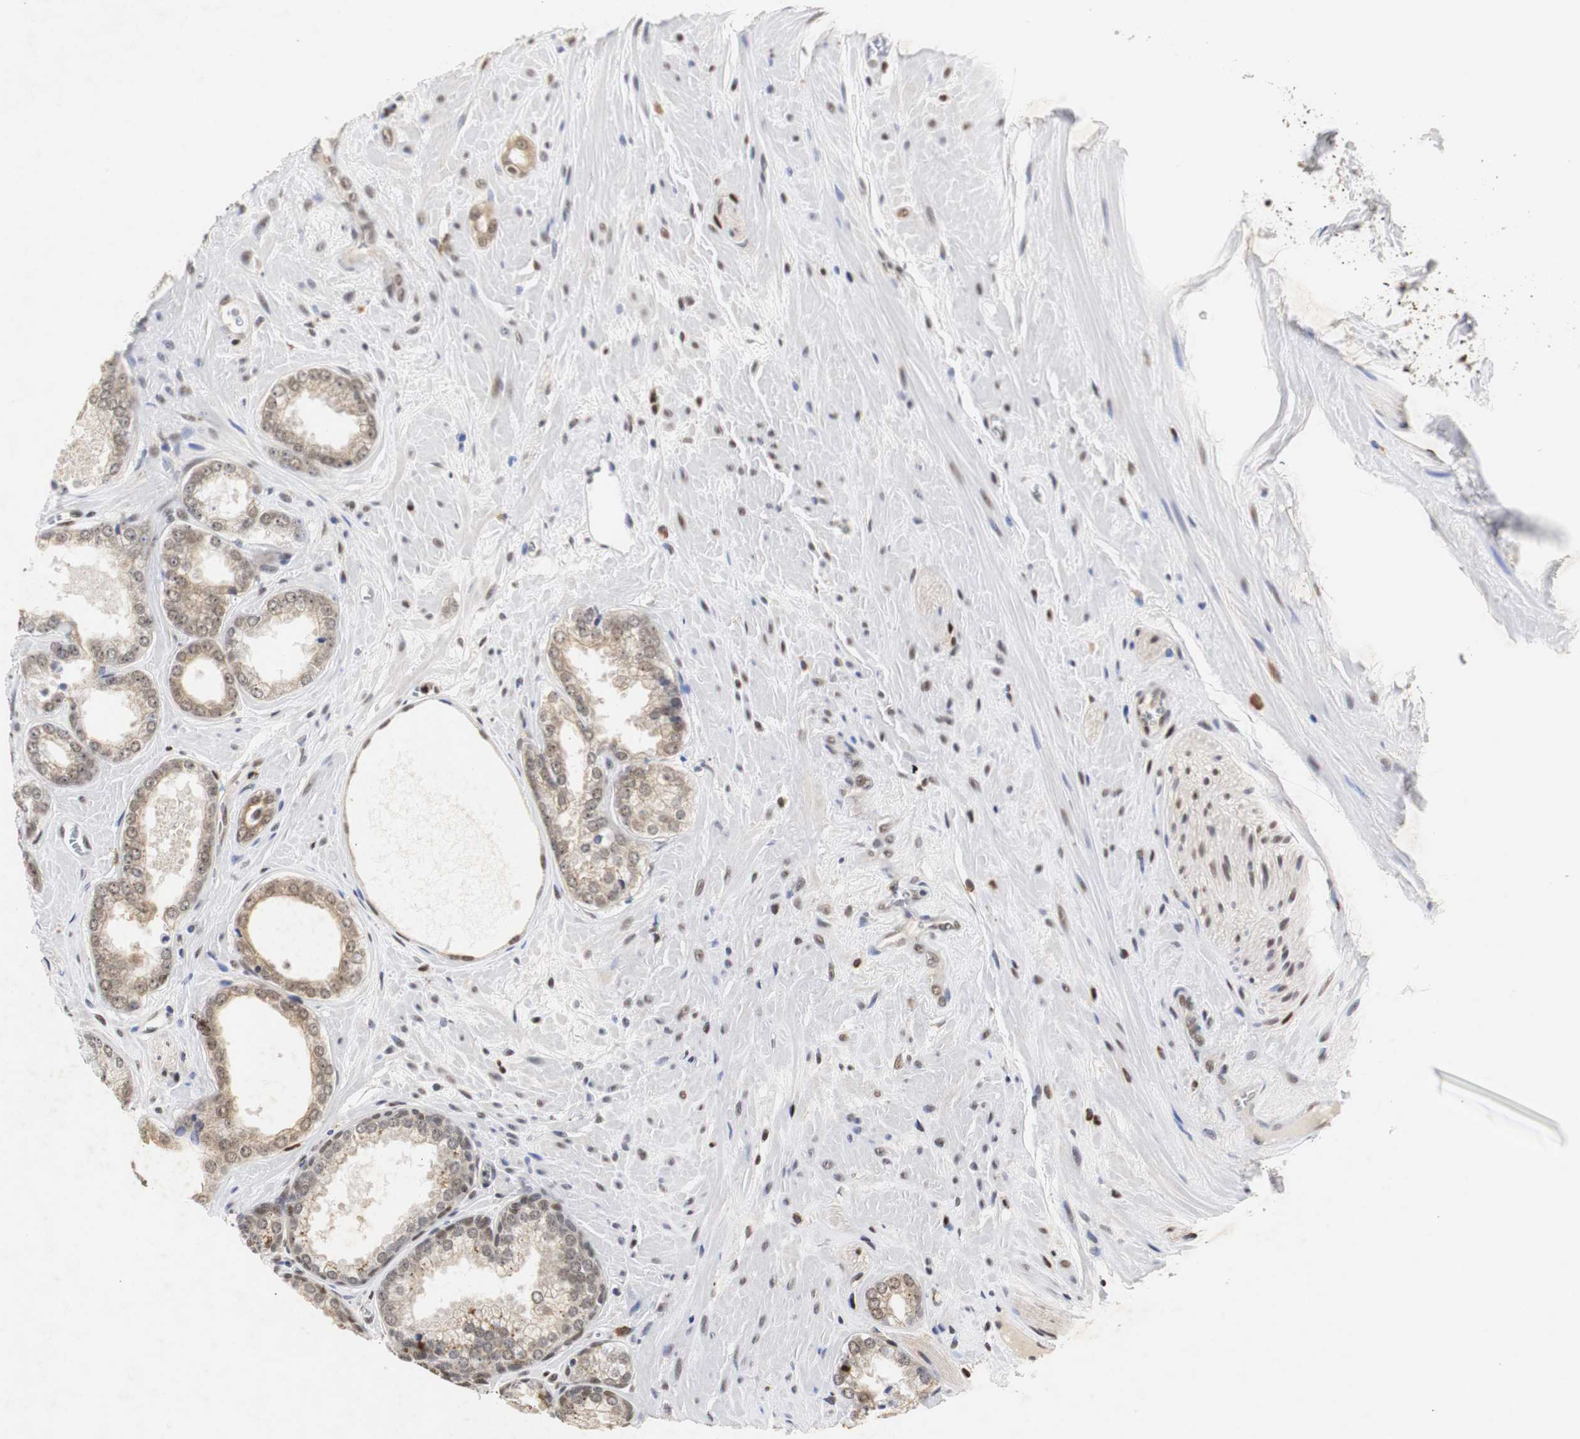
{"staining": {"intensity": "weak", "quantity": ">75%", "location": "cytoplasmic/membranous"}, "tissue": "prostate cancer", "cell_type": "Tumor cells", "image_type": "cancer", "snomed": [{"axis": "morphology", "description": "Adenocarcinoma, Low grade"}, {"axis": "topography", "description": "Prostate"}], "caption": "Immunohistochemical staining of prostate cancer (low-grade adenocarcinoma) displays weak cytoplasmic/membranous protein positivity in about >75% of tumor cells. Using DAB (3,3'-diaminobenzidine) (brown) and hematoxylin (blue) stains, captured at high magnification using brightfield microscopy.", "gene": "ZFC3H1", "patient": {"sex": "male", "age": 60}}